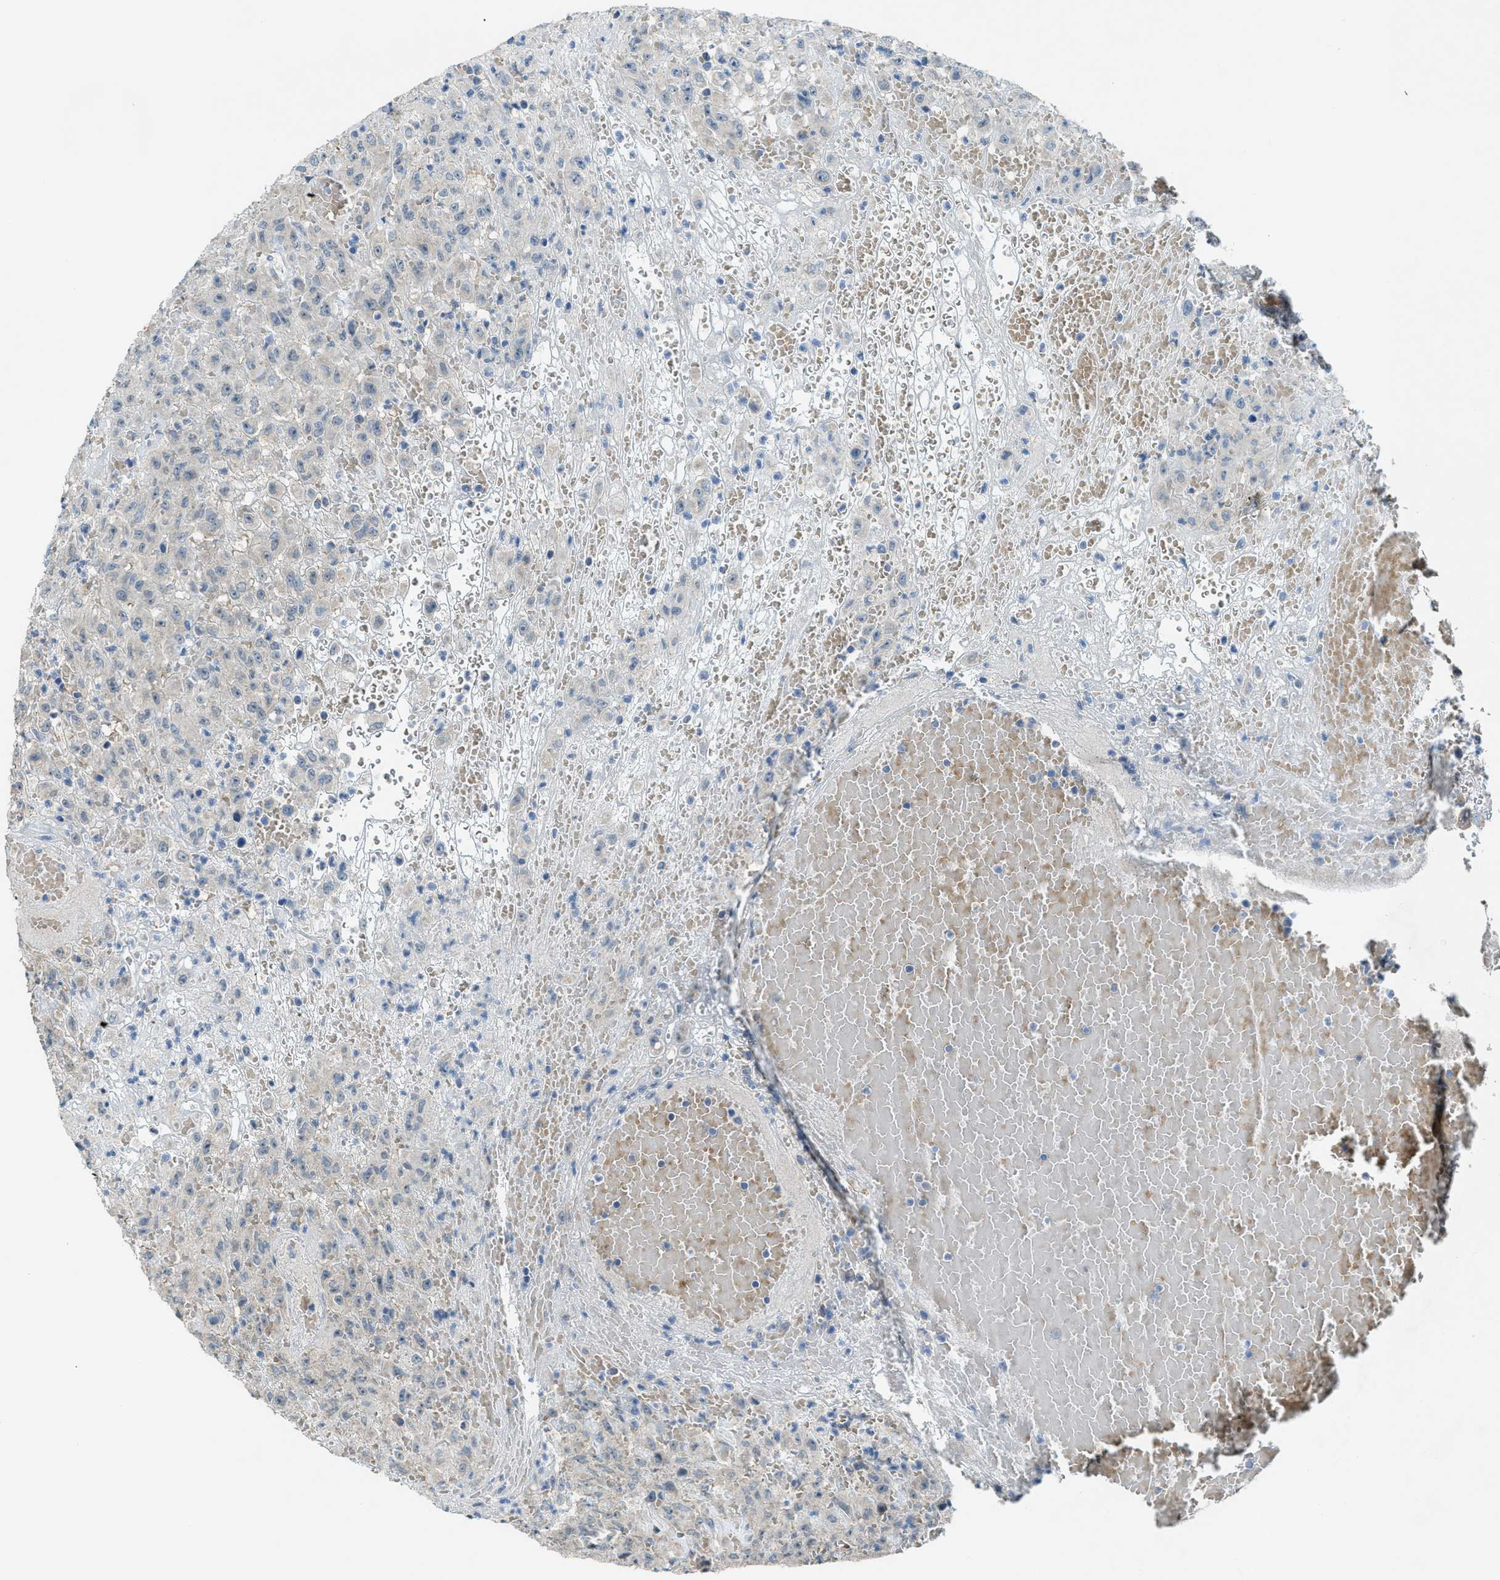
{"staining": {"intensity": "negative", "quantity": "none", "location": "none"}, "tissue": "urothelial cancer", "cell_type": "Tumor cells", "image_type": "cancer", "snomed": [{"axis": "morphology", "description": "Urothelial carcinoma, High grade"}, {"axis": "topography", "description": "Urinary bladder"}], "caption": "Immunohistochemistry (IHC) histopathology image of high-grade urothelial carcinoma stained for a protein (brown), which demonstrates no positivity in tumor cells.", "gene": "CDON", "patient": {"sex": "male", "age": 46}}